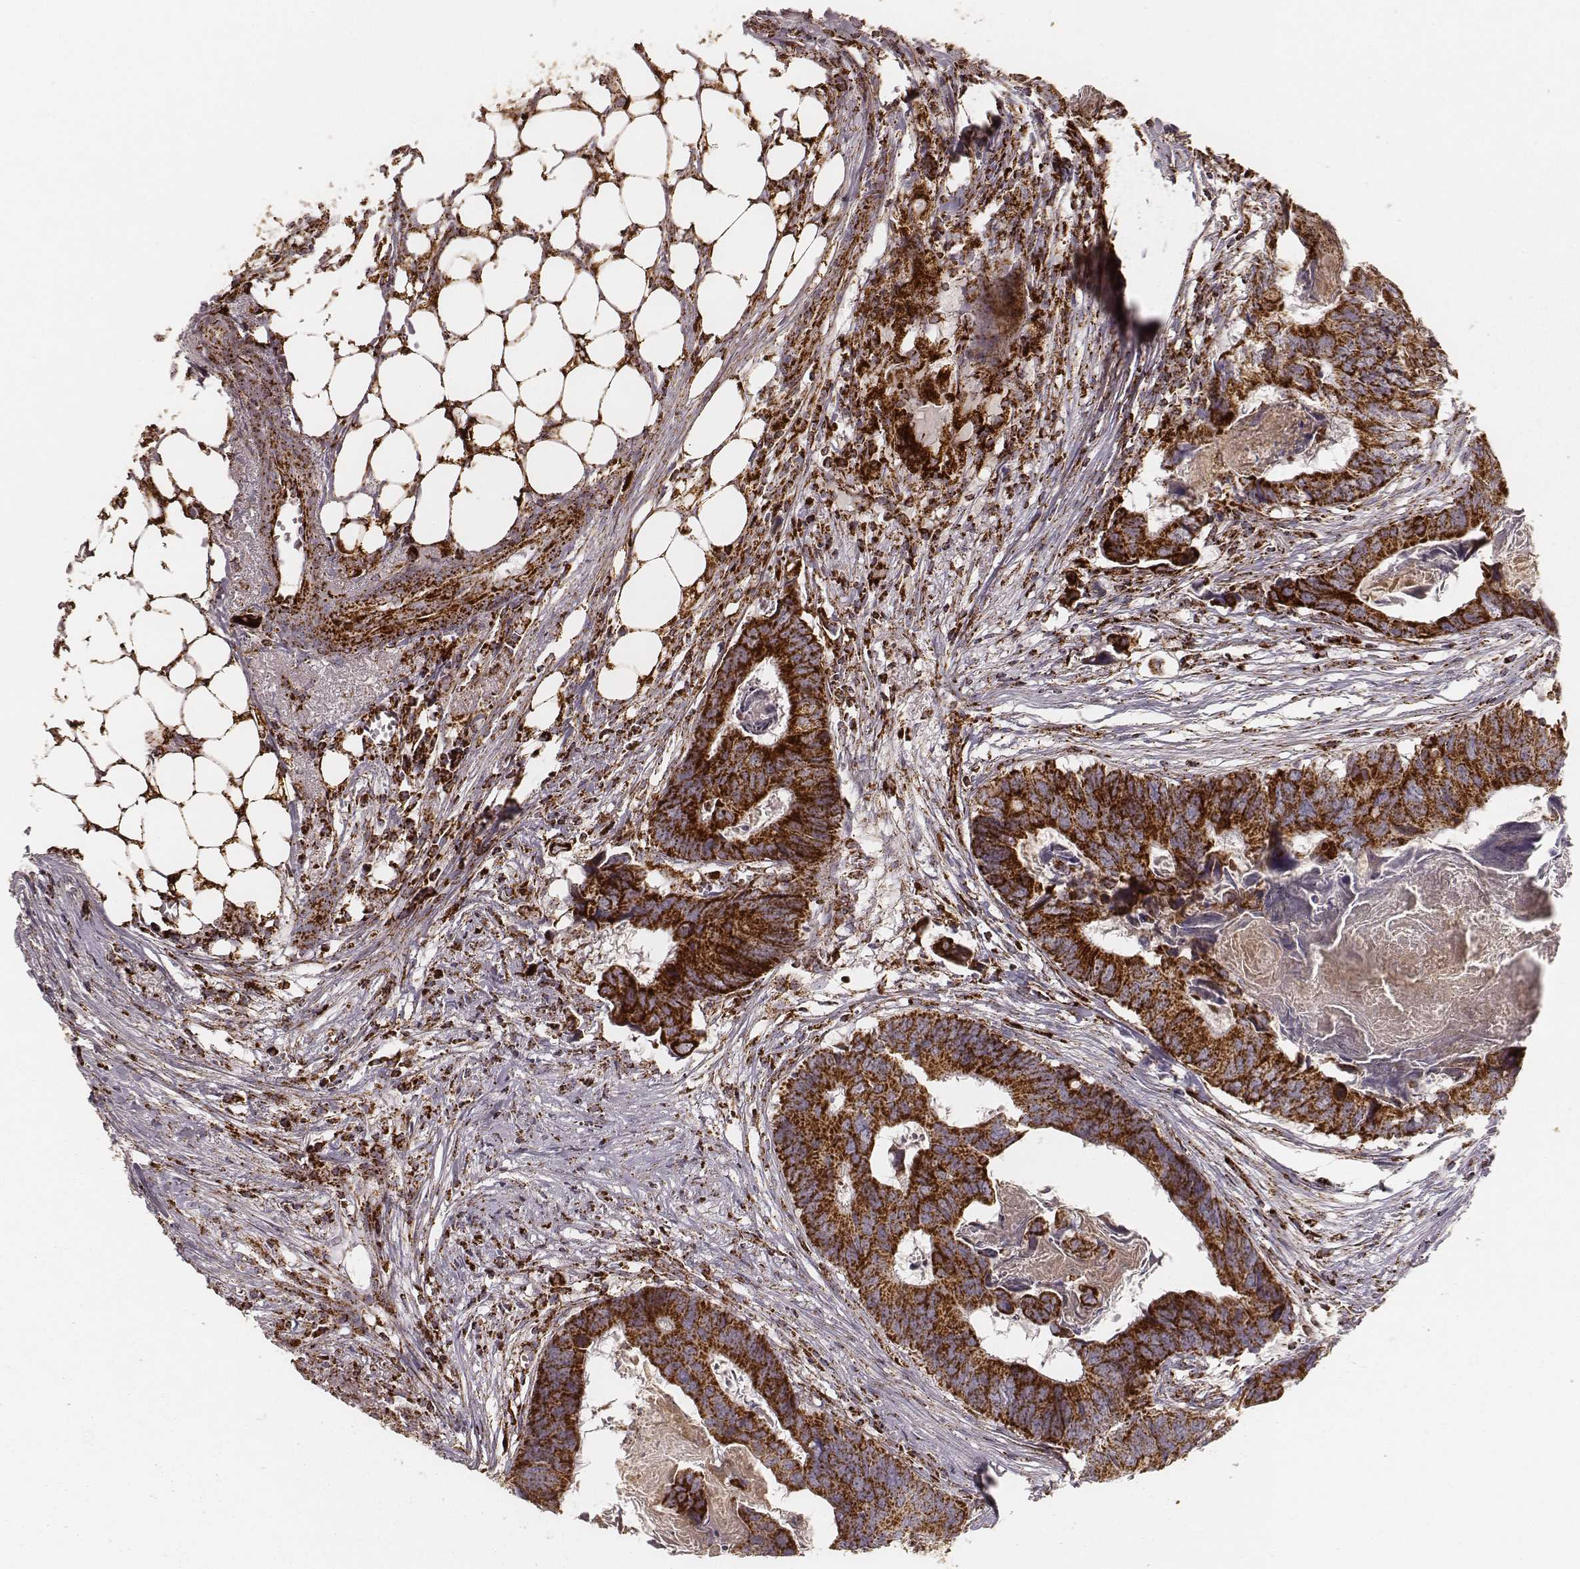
{"staining": {"intensity": "strong", "quantity": ">75%", "location": "cytoplasmic/membranous"}, "tissue": "colorectal cancer", "cell_type": "Tumor cells", "image_type": "cancer", "snomed": [{"axis": "morphology", "description": "Adenocarcinoma, NOS"}, {"axis": "topography", "description": "Colon"}], "caption": "Approximately >75% of tumor cells in human colorectal cancer (adenocarcinoma) display strong cytoplasmic/membranous protein staining as visualized by brown immunohistochemical staining.", "gene": "CS", "patient": {"sex": "female", "age": 82}}